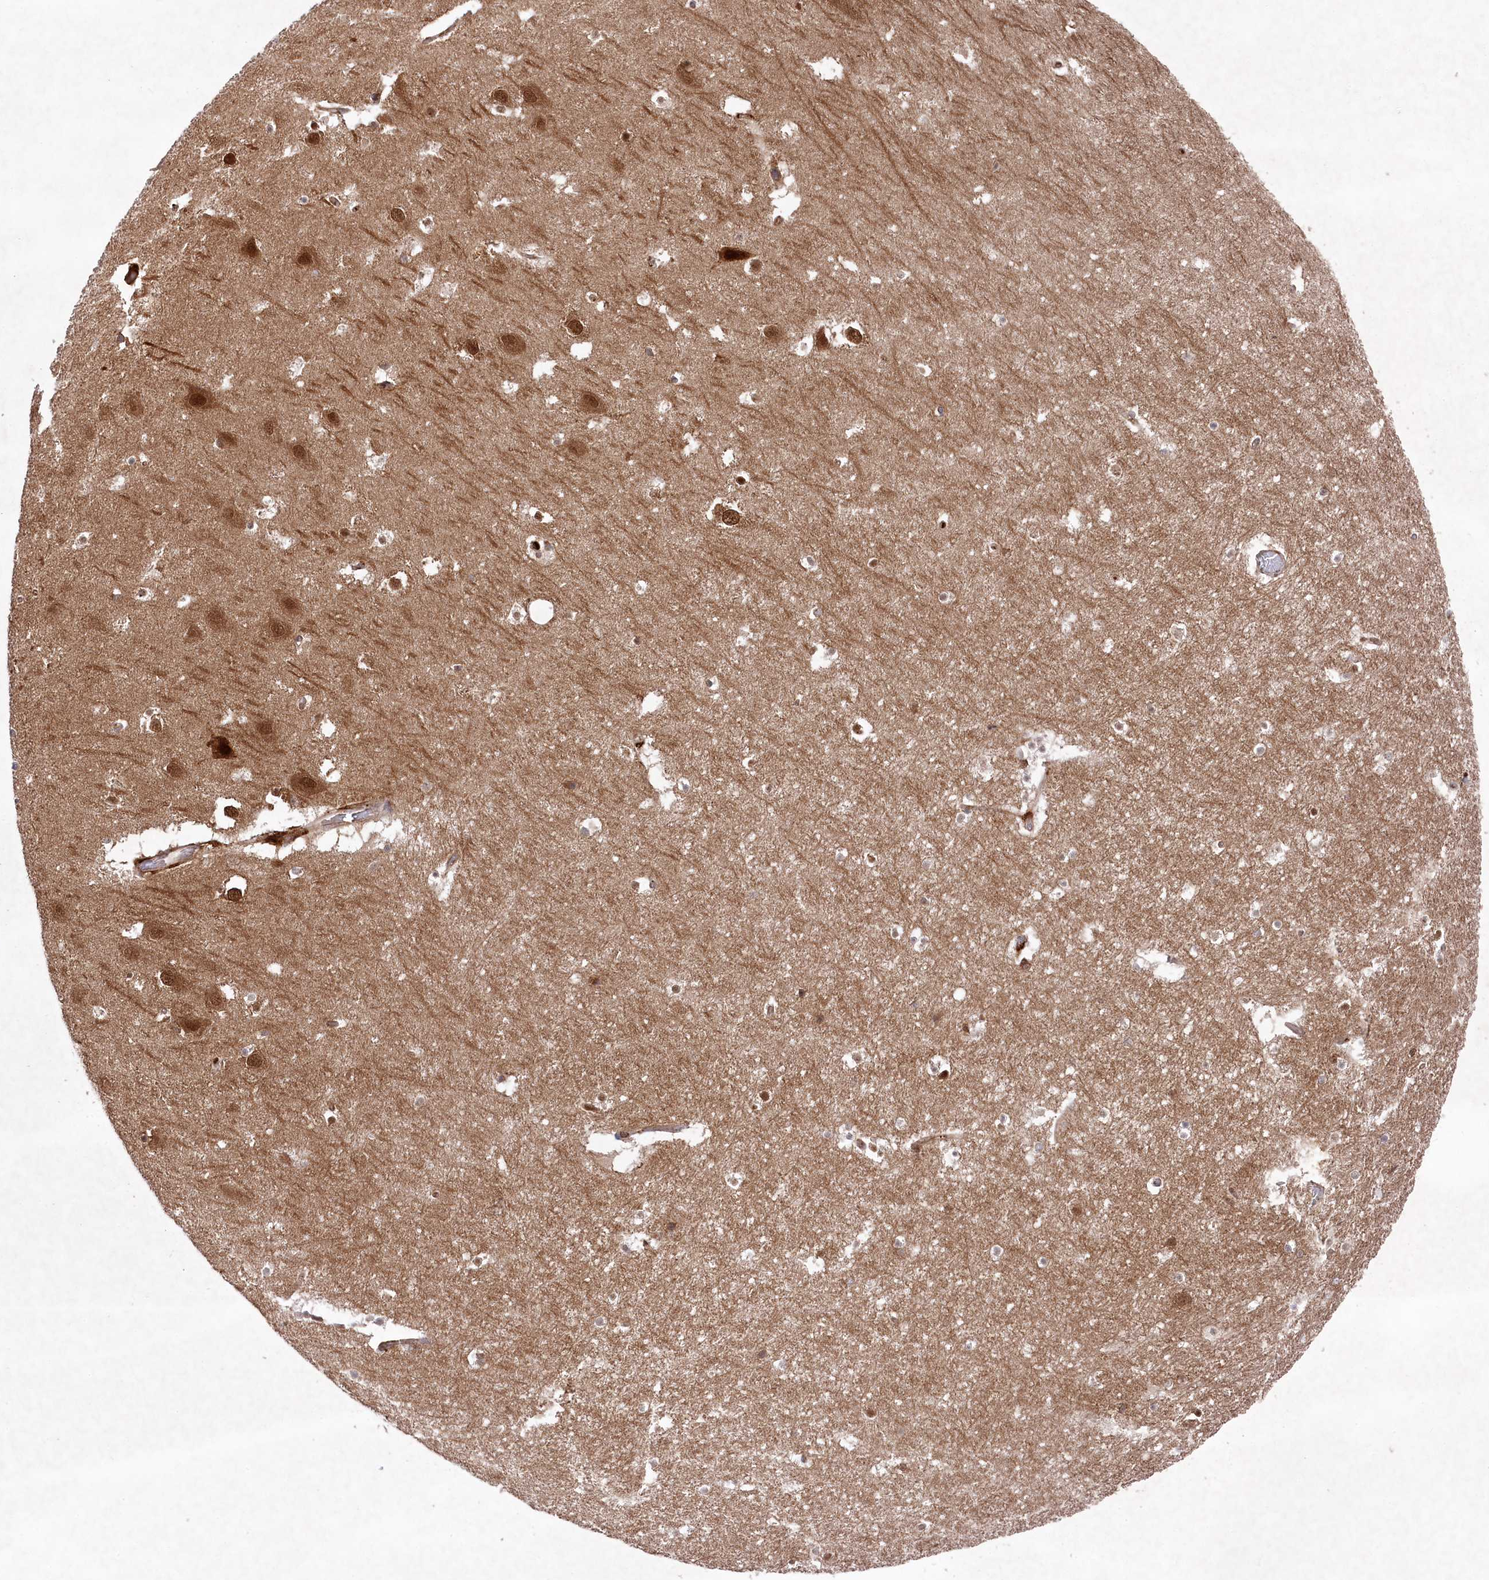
{"staining": {"intensity": "moderate", "quantity": ">75%", "location": "cytoplasmic/membranous,nuclear"}, "tissue": "hippocampus", "cell_type": "Glial cells", "image_type": "normal", "snomed": [{"axis": "morphology", "description": "Normal tissue, NOS"}, {"axis": "topography", "description": "Hippocampus"}], "caption": "Glial cells show medium levels of moderate cytoplasmic/membranous,nuclear positivity in about >75% of cells in benign human hippocampus.", "gene": "PPP1R21", "patient": {"sex": "female", "age": 52}}